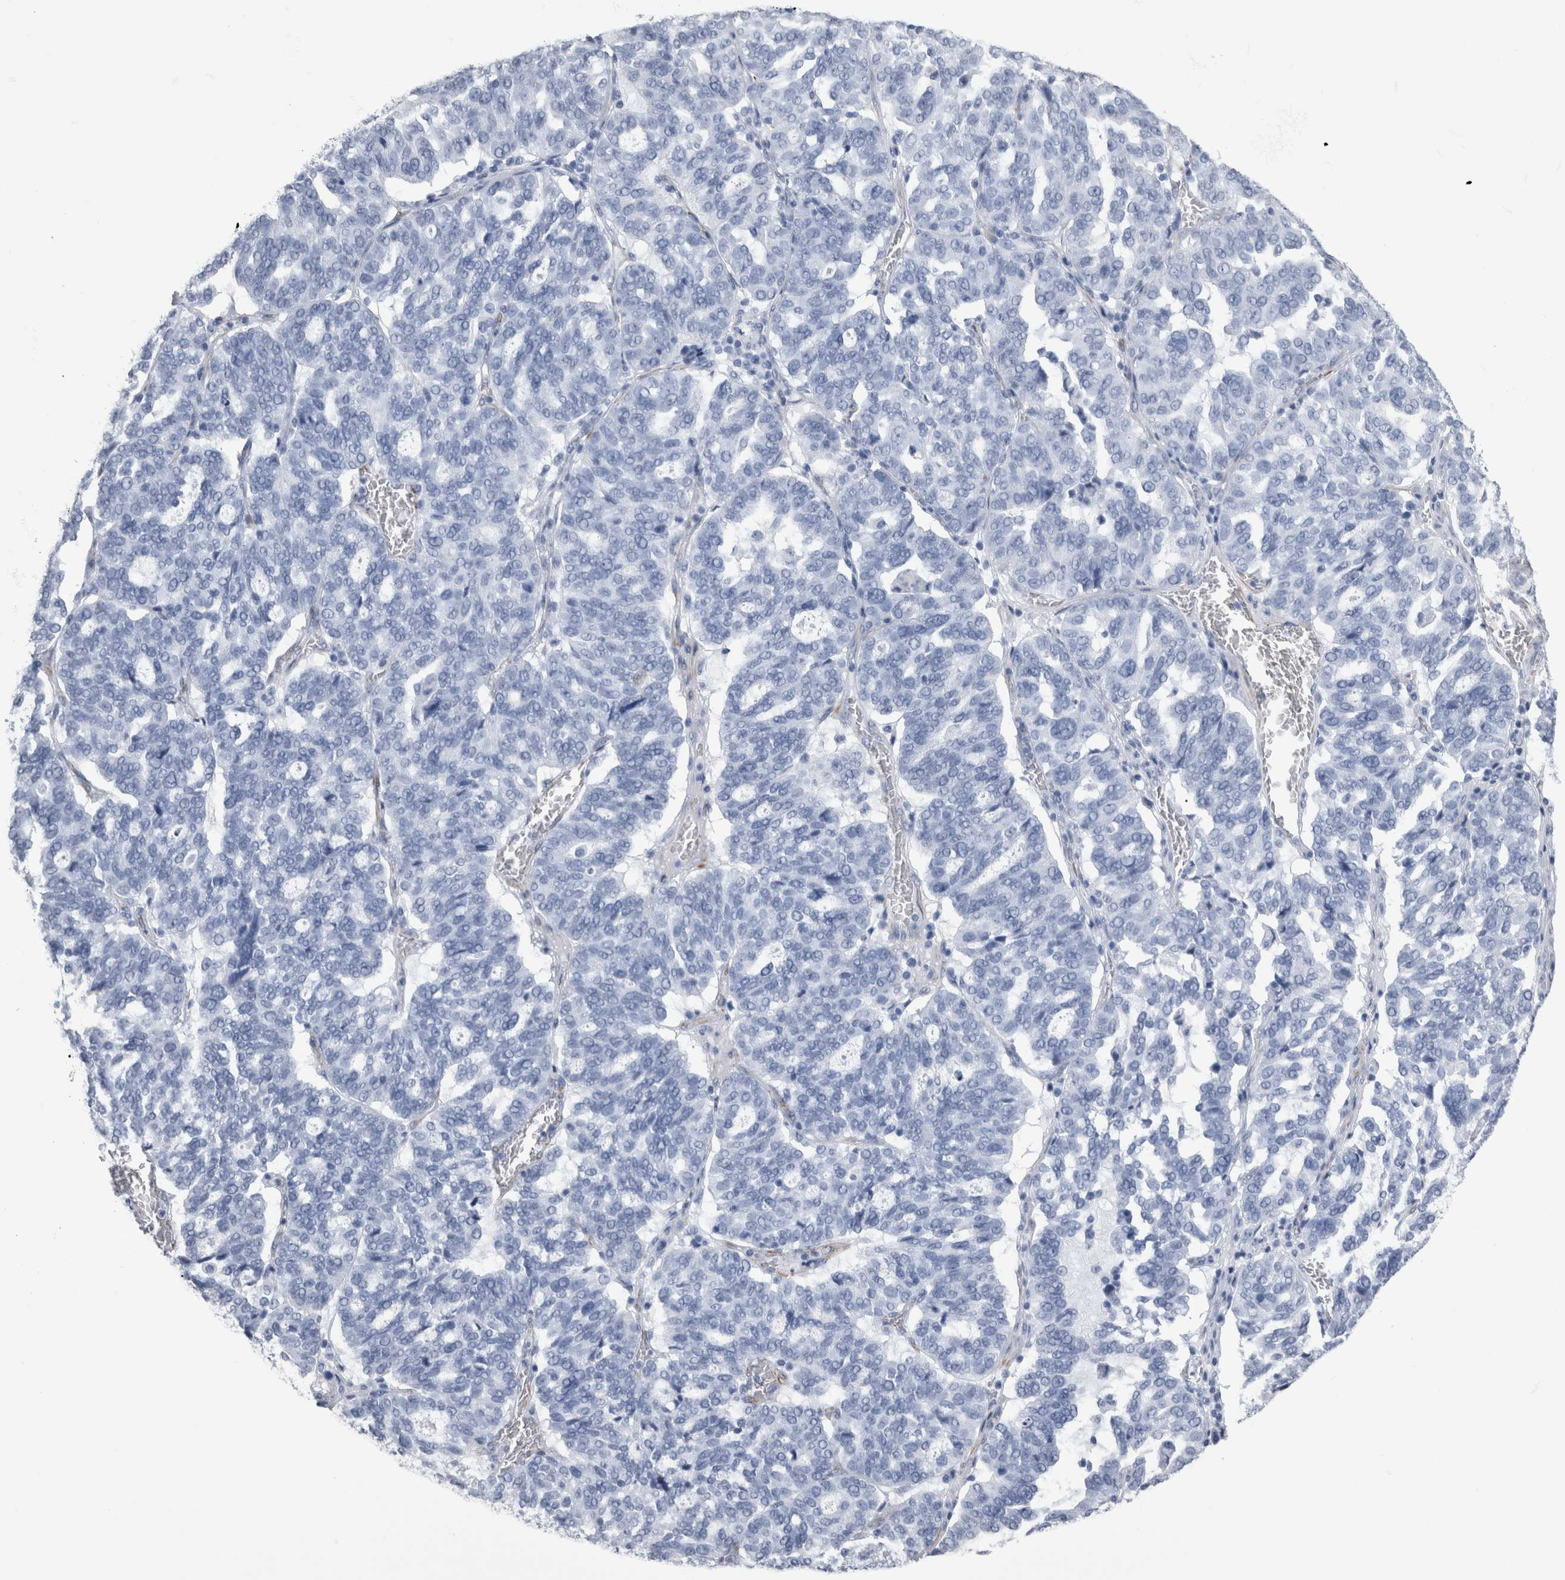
{"staining": {"intensity": "negative", "quantity": "none", "location": "none"}, "tissue": "ovarian cancer", "cell_type": "Tumor cells", "image_type": "cancer", "snomed": [{"axis": "morphology", "description": "Cystadenocarcinoma, serous, NOS"}, {"axis": "topography", "description": "Ovary"}], "caption": "Tumor cells are negative for brown protein staining in ovarian cancer (serous cystadenocarcinoma). (Stains: DAB (3,3'-diaminobenzidine) immunohistochemistry with hematoxylin counter stain, Microscopy: brightfield microscopy at high magnification).", "gene": "VWDE", "patient": {"sex": "female", "age": 59}}